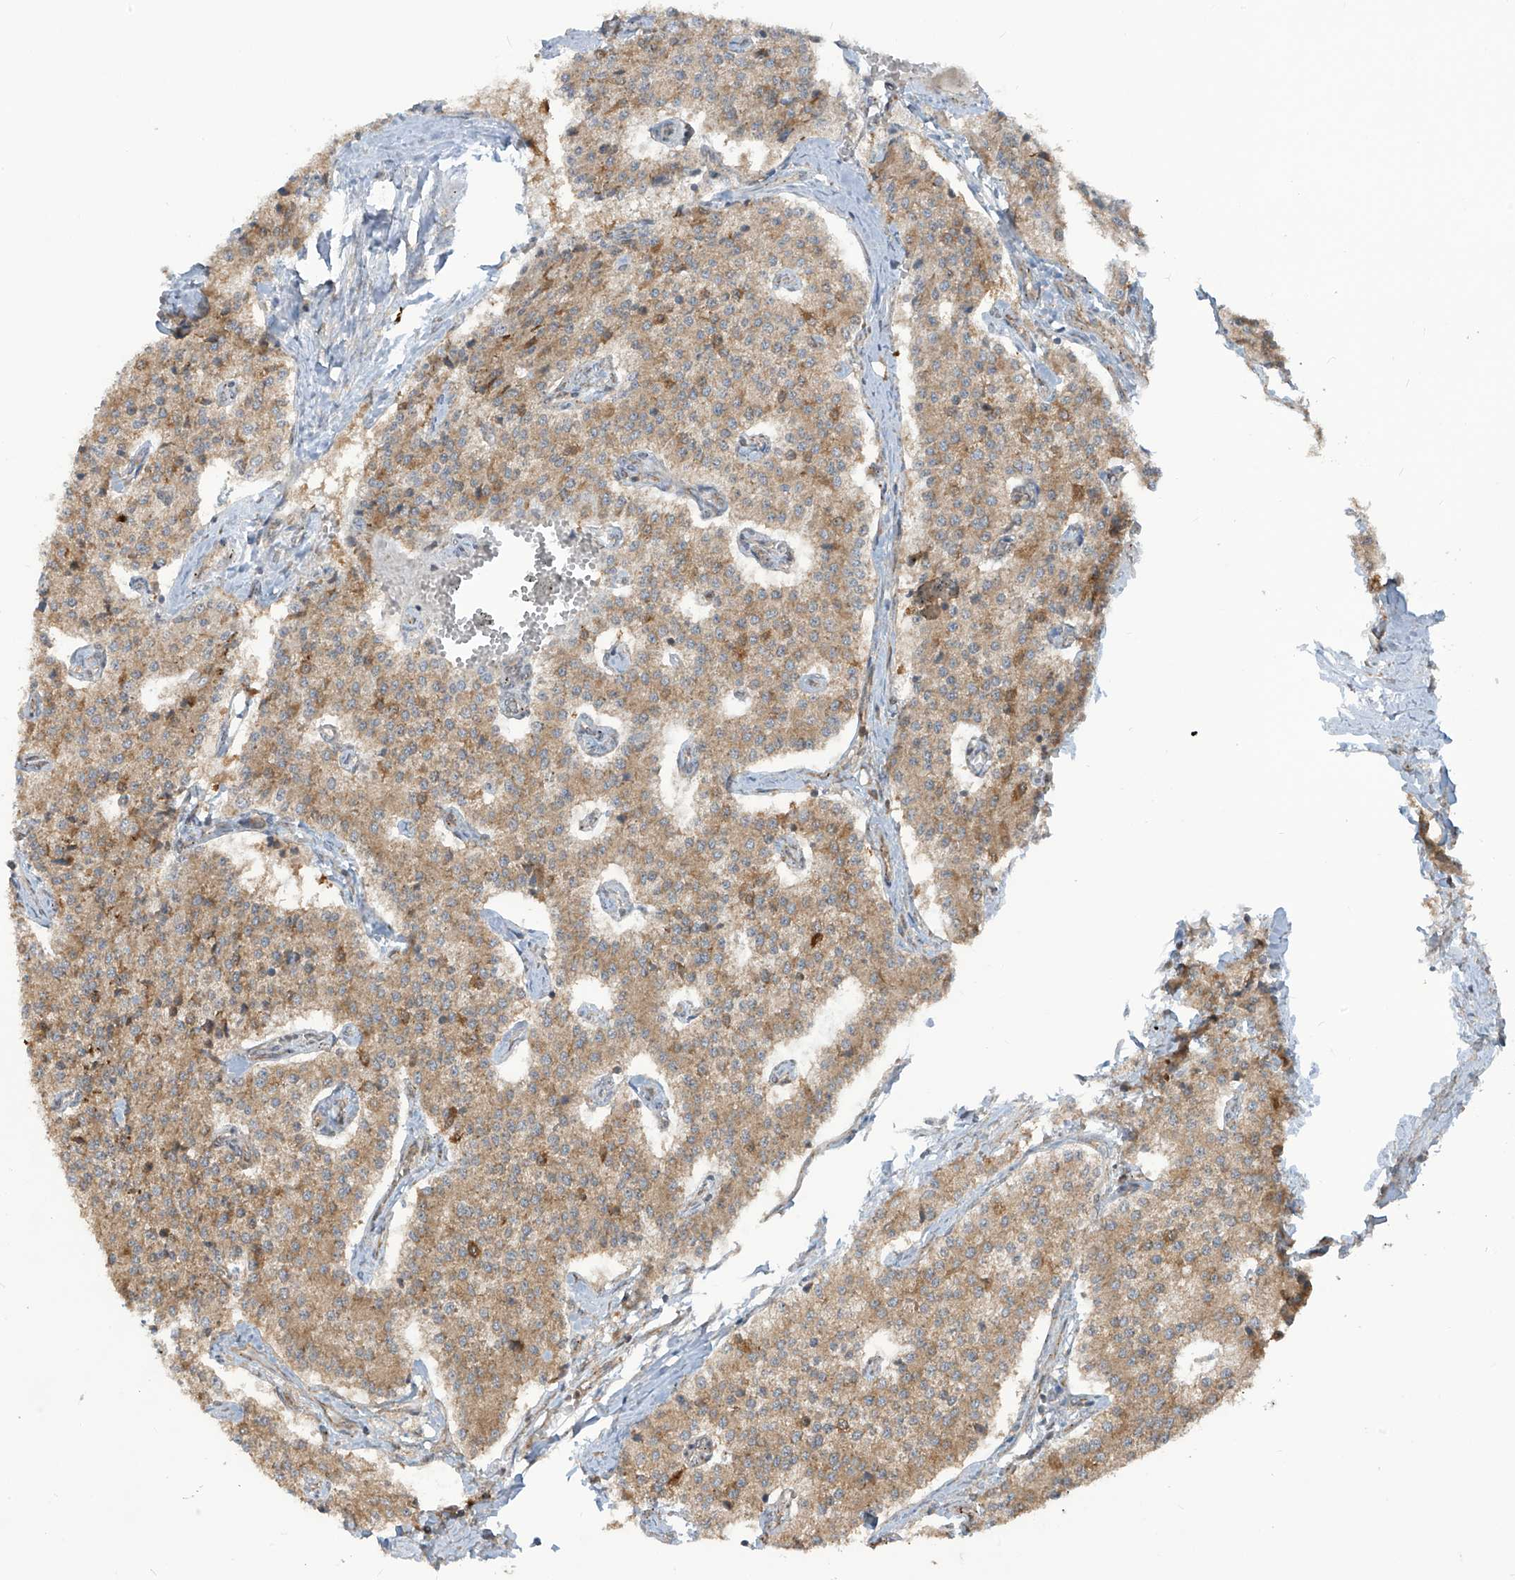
{"staining": {"intensity": "moderate", "quantity": "25%-75%", "location": "cytoplasmic/membranous"}, "tissue": "carcinoid", "cell_type": "Tumor cells", "image_type": "cancer", "snomed": [{"axis": "morphology", "description": "Carcinoid, malignant, NOS"}, {"axis": "topography", "description": "Colon"}], "caption": "Brown immunohistochemical staining in carcinoid displays moderate cytoplasmic/membranous expression in about 25%-75% of tumor cells.", "gene": "TRIM67", "patient": {"sex": "female", "age": 52}}